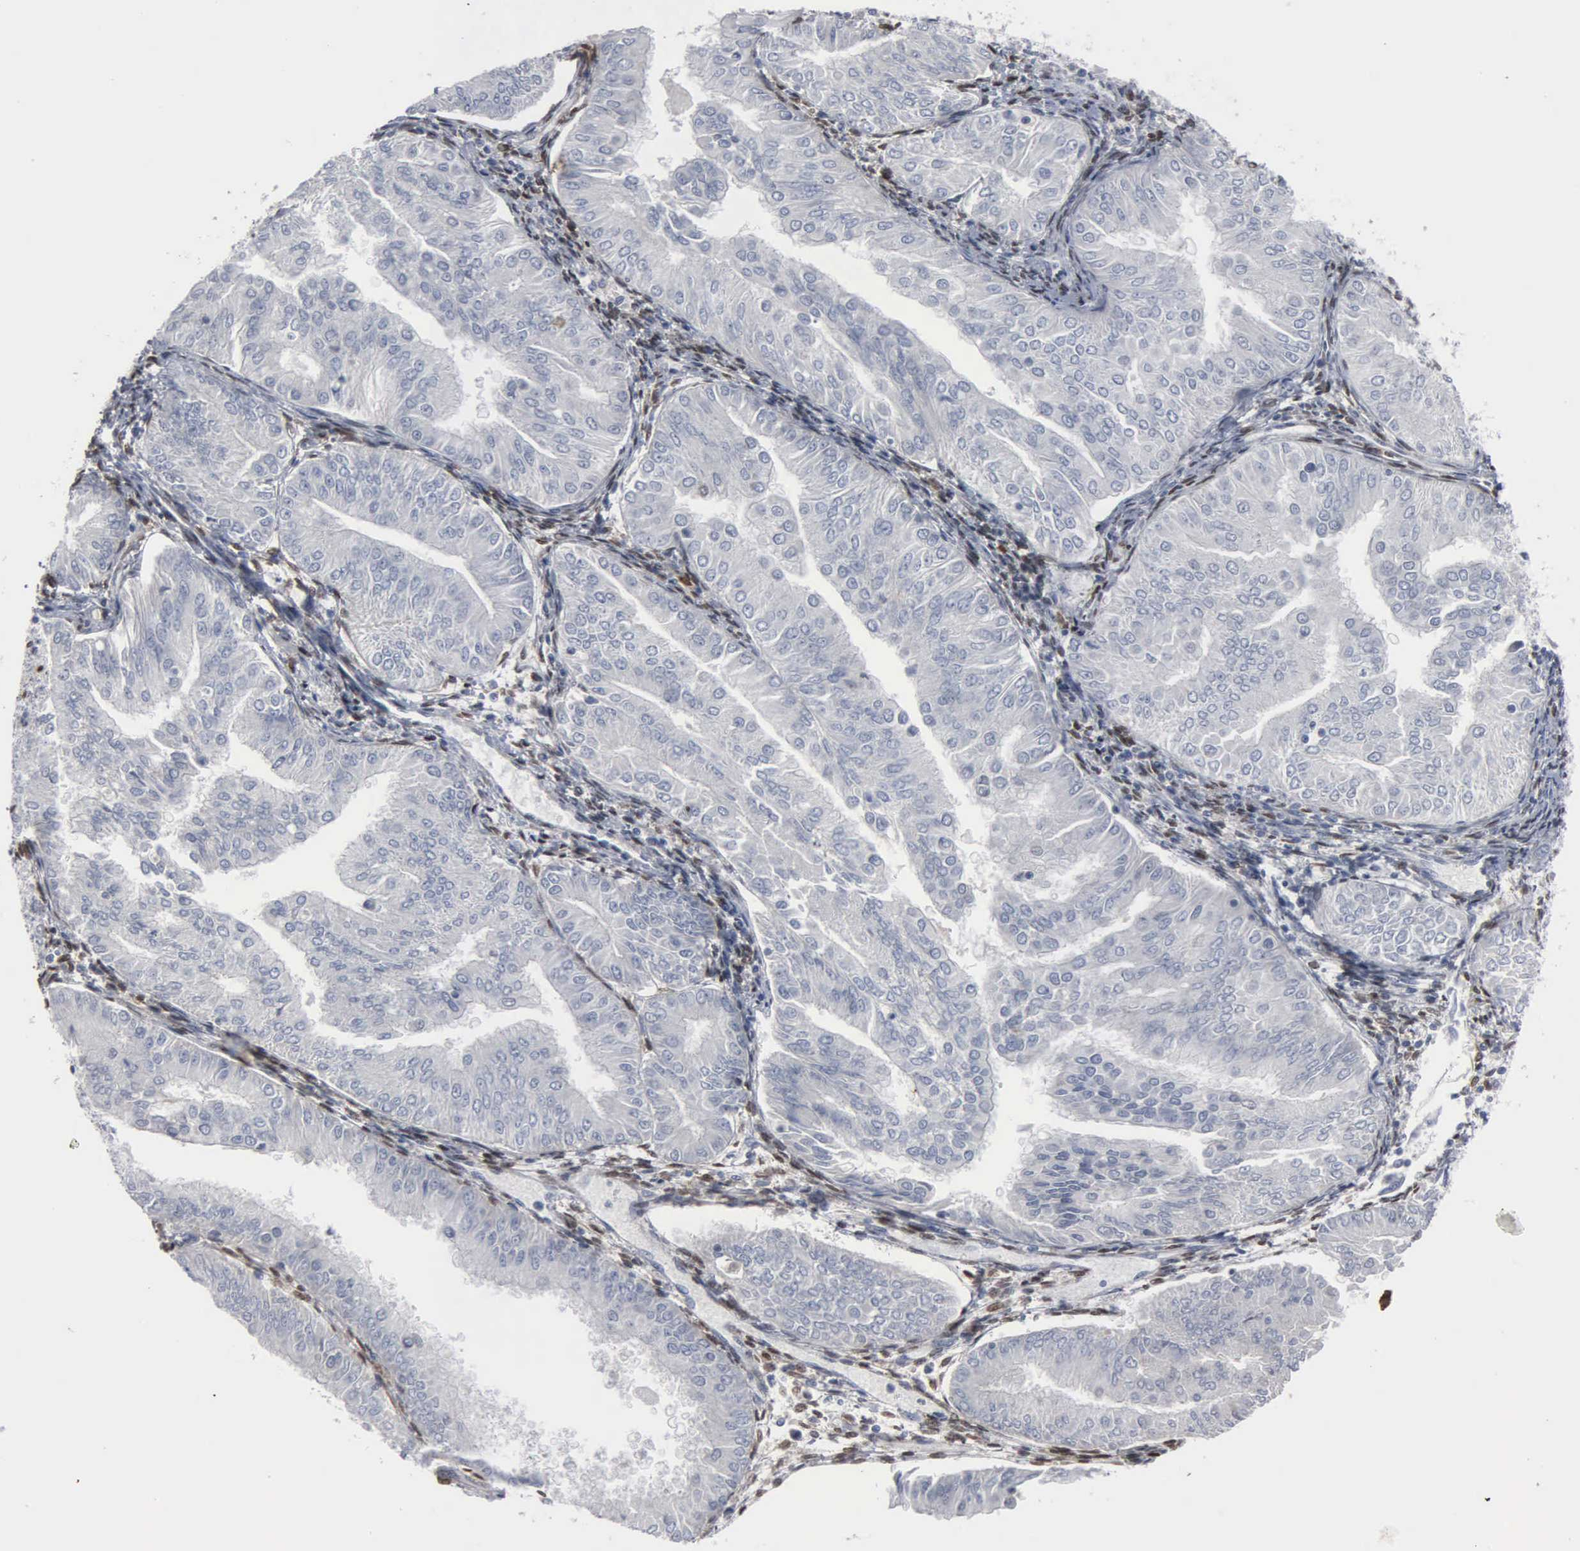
{"staining": {"intensity": "negative", "quantity": "none", "location": "none"}, "tissue": "endometrial cancer", "cell_type": "Tumor cells", "image_type": "cancer", "snomed": [{"axis": "morphology", "description": "Adenocarcinoma, NOS"}, {"axis": "topography", "description": "Endometrium"}], "caption": "The photomicrograph demonstrates no staining of tumor cells in endometrial cancer (adenocarcinoma).", "gene": "FGF2", "patient": {"sex": "female", "age": 53}}